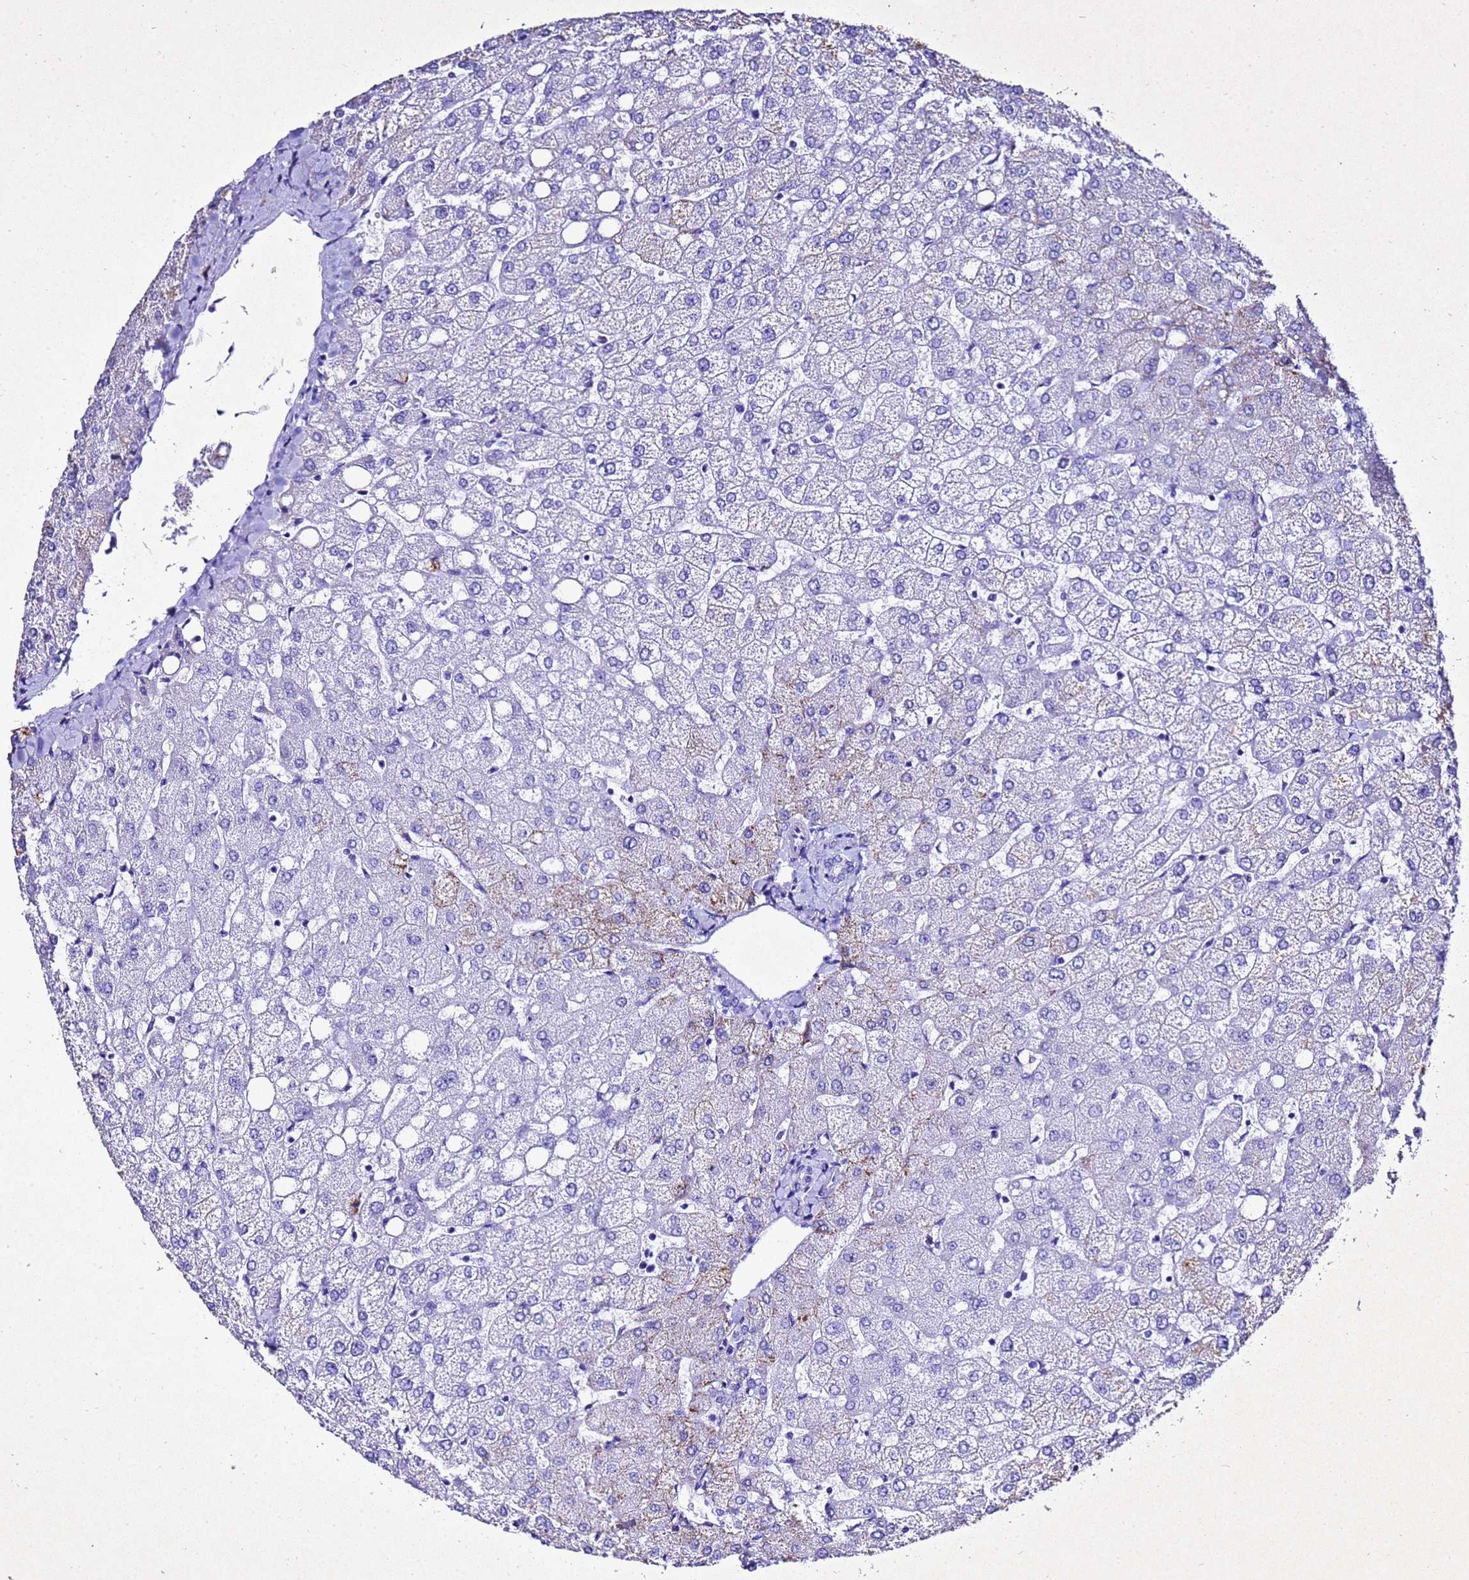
{"staining": {"intensity": "negative", "quantity": "none", "location": "none"}, "tissue": "liver", "cell_type": "Cholangiocytes", "image_type": "normal", "snomed": [{"axis": "morphology", "description": "Normal tissue, NOS"}, {"axis": "topography", "description": "Liver"}], "caption": "Immunohistochemistry (IHC) image of unremarkable liver: liver stained with DAB (3,3'-diaminobenzidine) exhibits no significant protein staining in cholangiocytes.", "gene": "LIPF", "patient": {"sex": "female", "age": 54}}